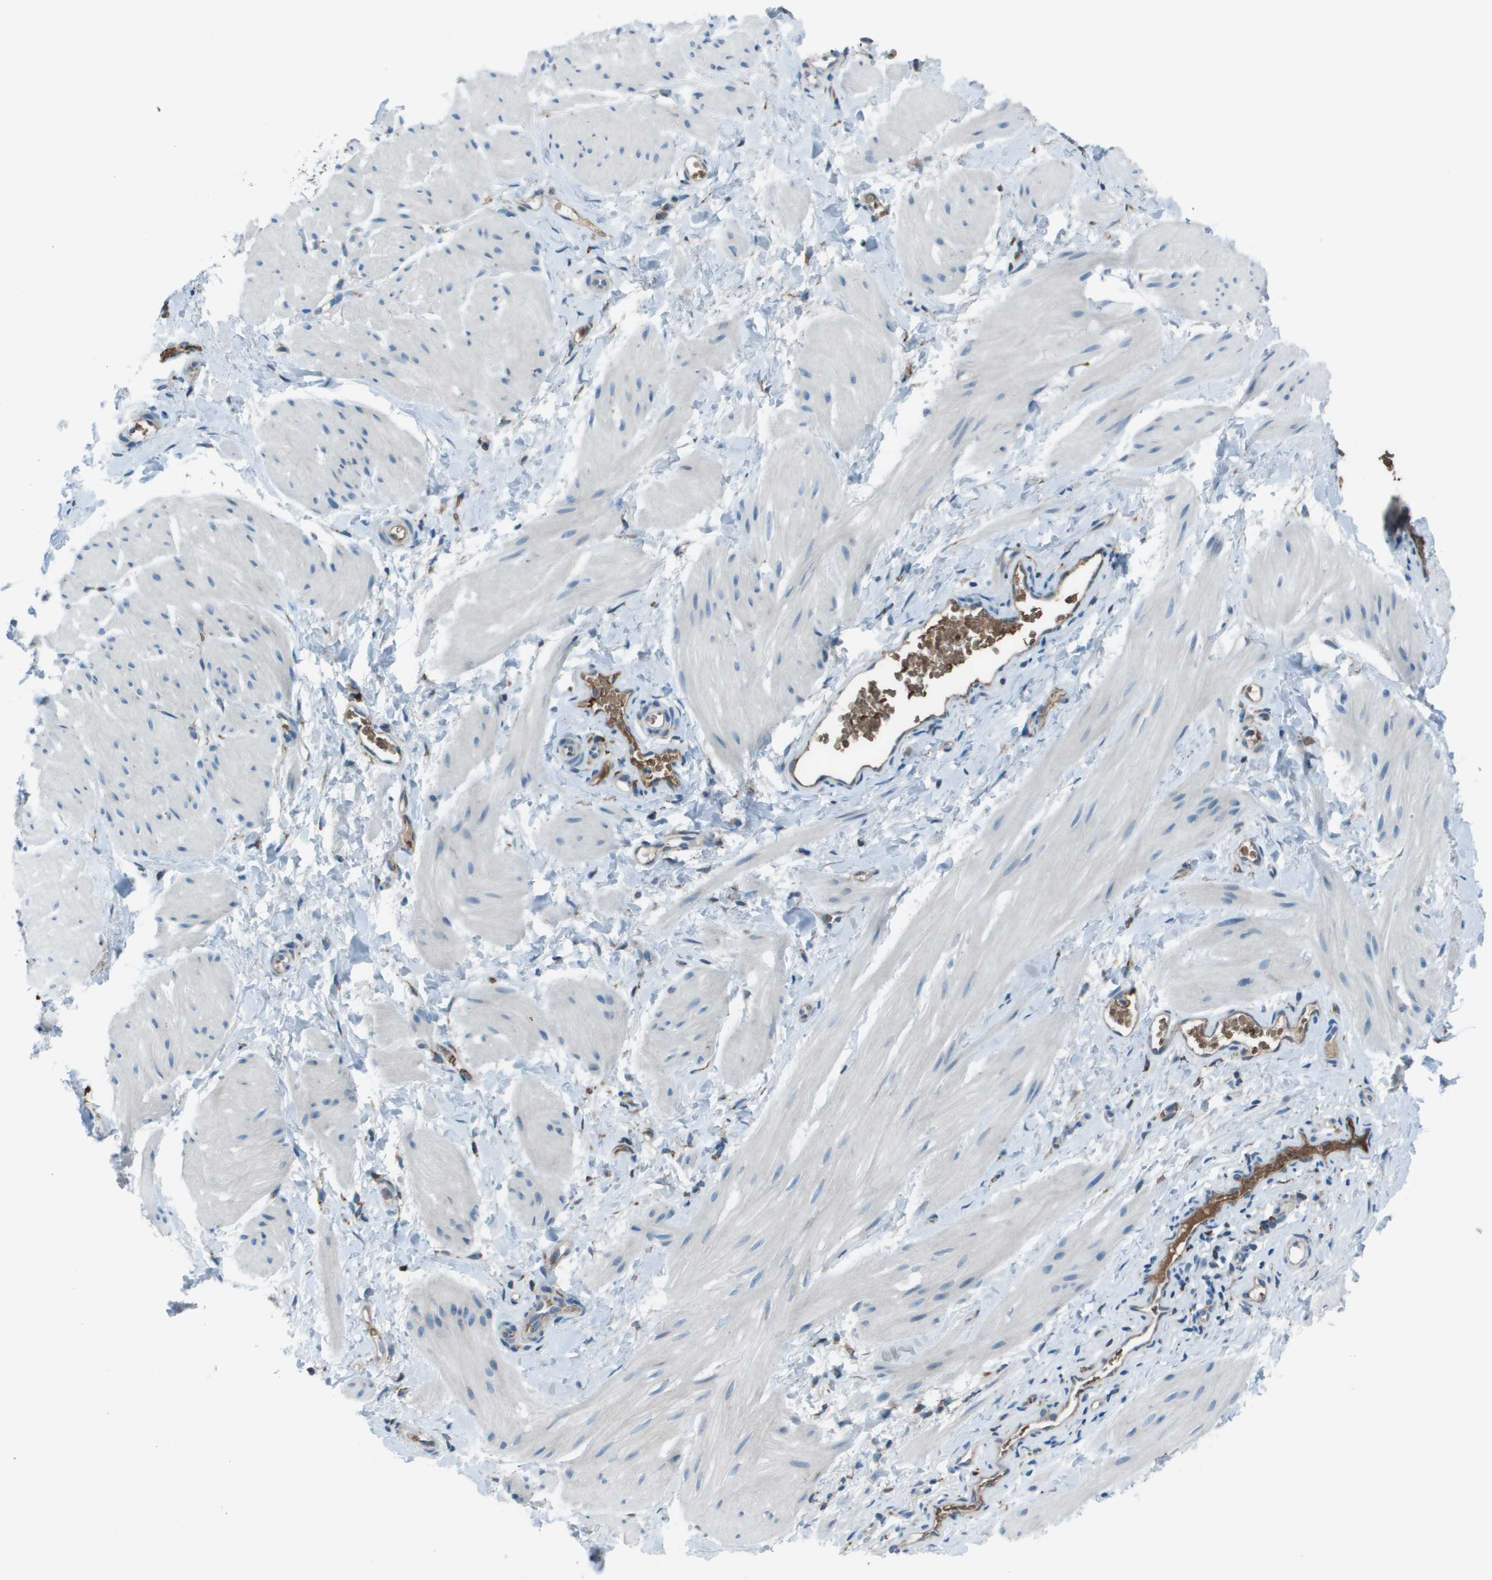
{"staining": {"intensity": "negative", "quantity": "none", "location": "none"}, "tissue": "smooth muscle", "cell_type": "Smooth muscle cells", "image_type": "normal", "snomed": [{"axis": "morphology", "description": "Normal tissue, NOS"}, {"axis": "topography", "description": "Smooth muscle"}], "caption": "A photomicrograph of human smooth muscle is negative for staining in smooth muscle cells. The staining is performed using DAB (3,3'-diaminobenzidine) brown chromogen with nuclei counter-stained in using hematoxylin.", "gene": "UTS2", "patient": {"sex": "male", "age": 16}}